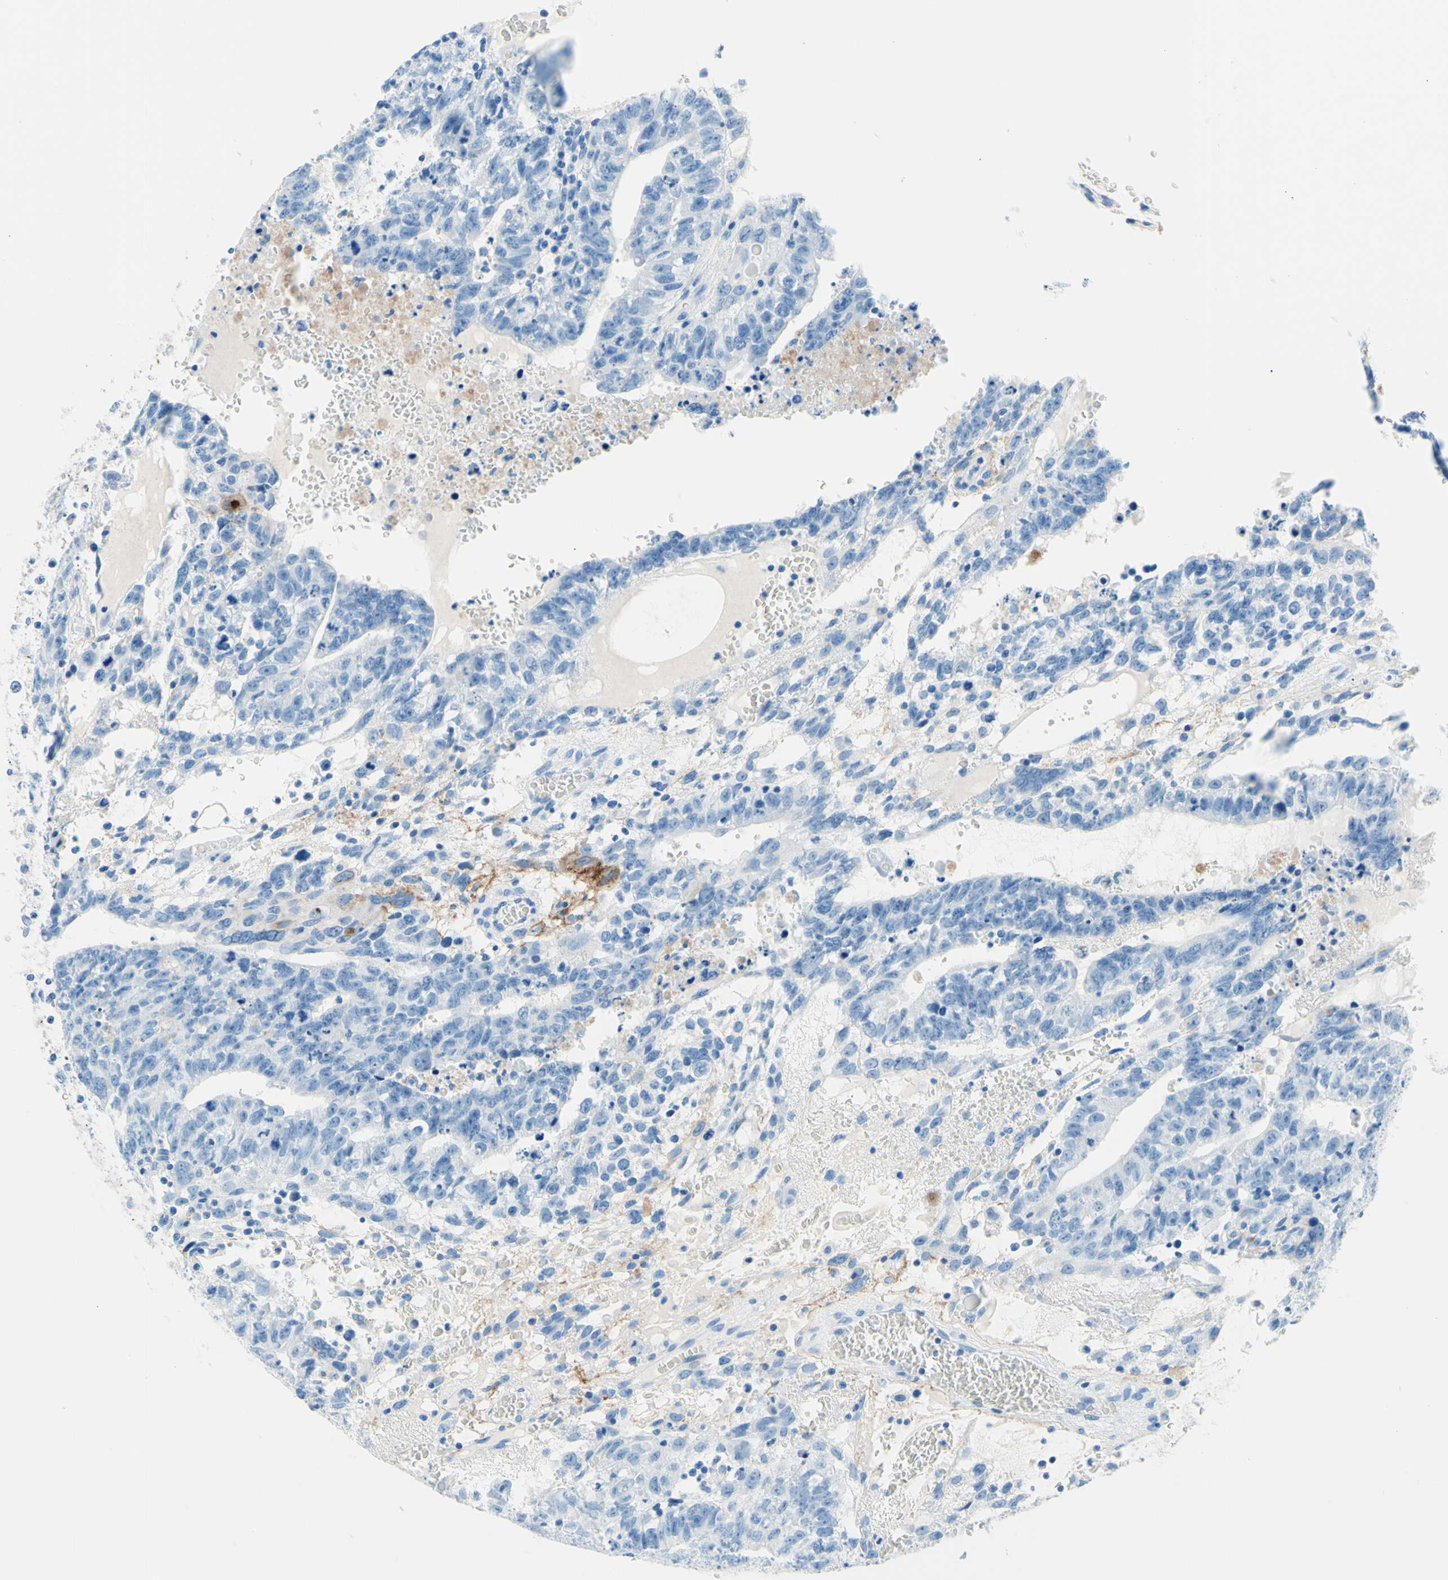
{"staining": {"intensity": "negative", "quantity": "none", "location": "none"}, "tissue": "testis cancer", "cell_type": "Tumor cells", "image_type": "cancer", "snomed": [{"axis": "morphology", "description": "Seminoma, NOS"}, {"axis": "morphology", "description": "Carcinoma, Embryonal, NOS"}, {"axis": "topography", "description": "Testis"}], "caption": "Protein analysis of testis cancer (embryonal carcinoma) shows no significant positivity in tumor cells.", "gene": "MFAP5", "patient": {"sex": "male", "age": 52}}